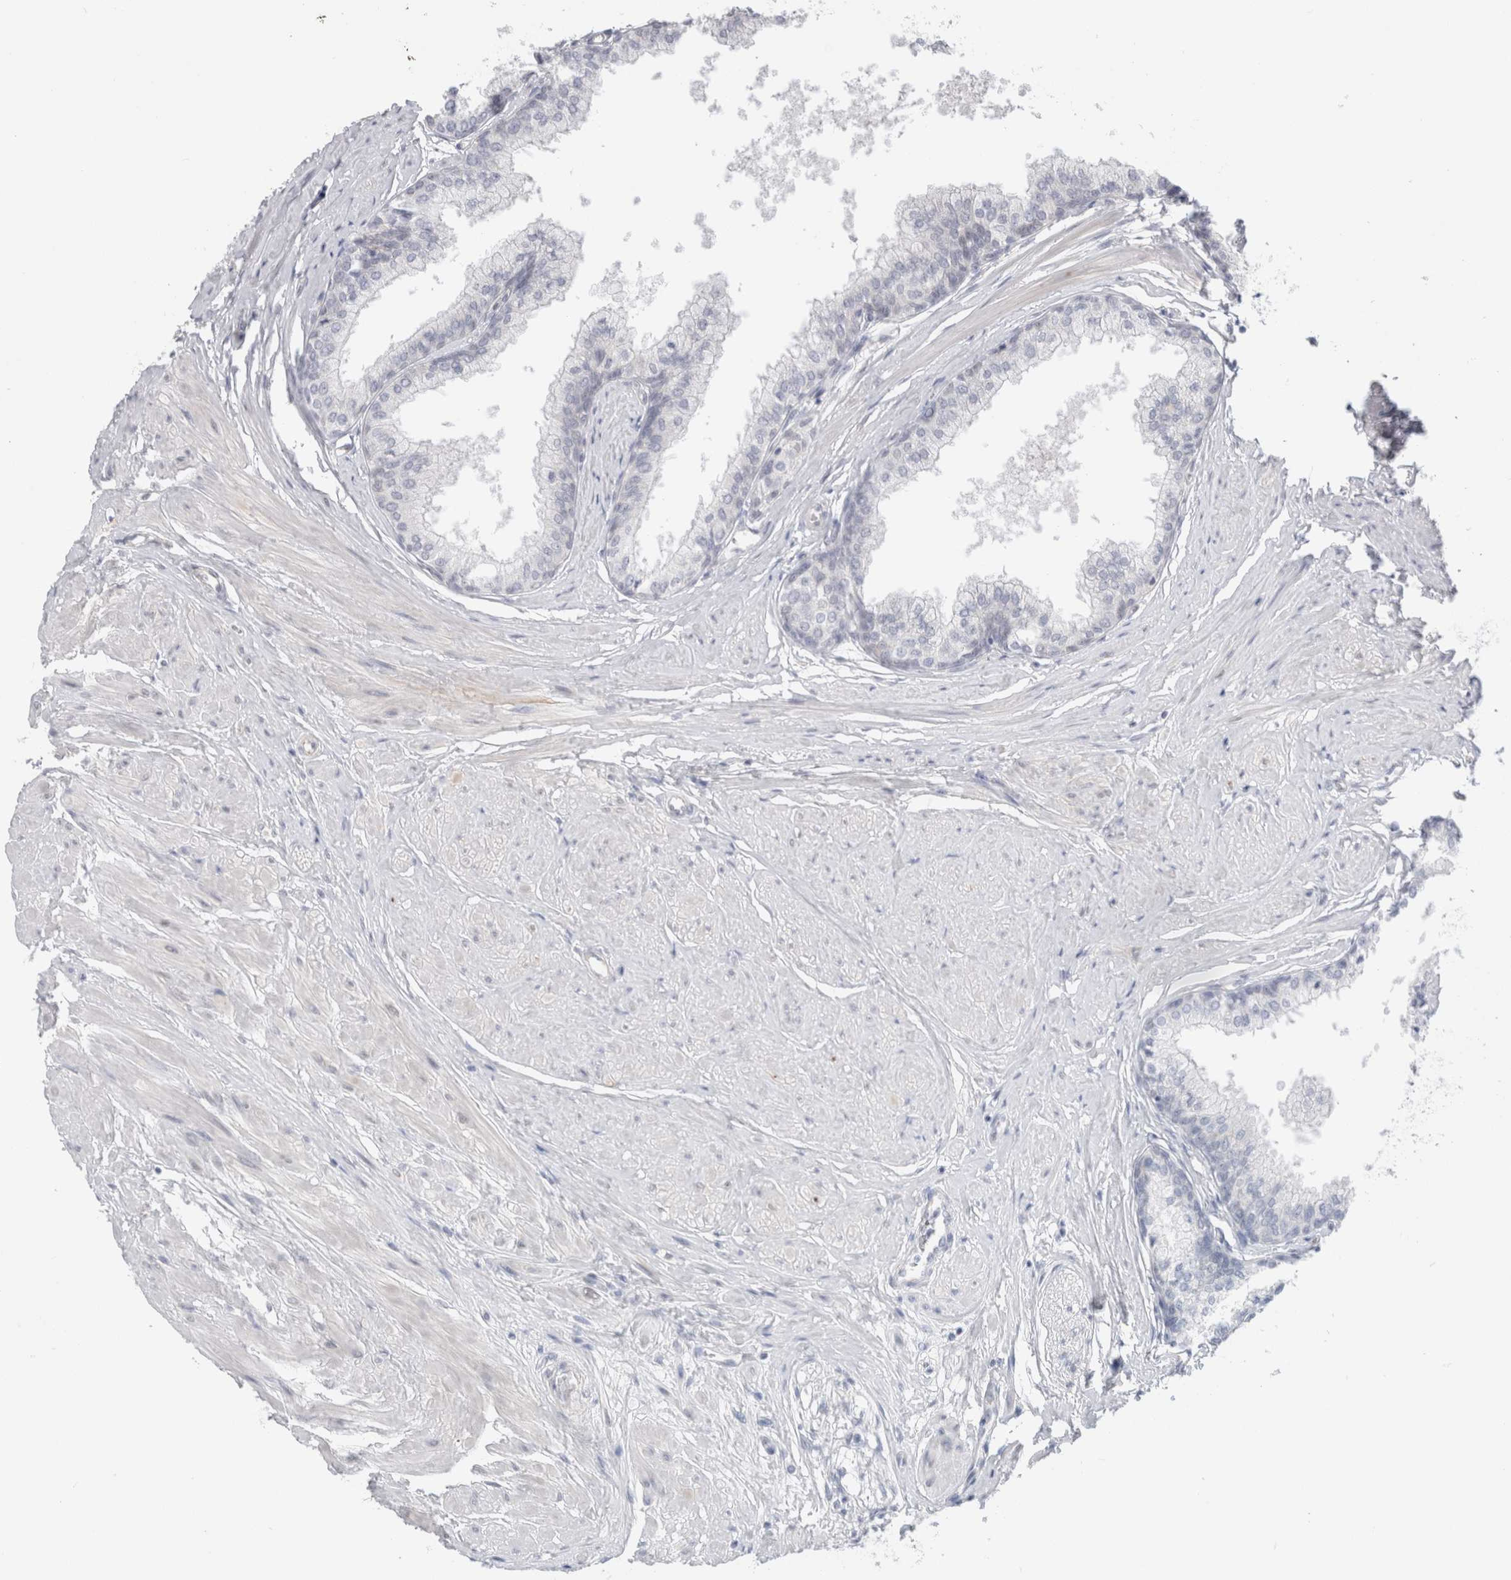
{"staining": {"intensity": "negative", "quantity": "none", "location": "none"}, "tissue": "seminal vesicle", "cell_type": "Glandular cells", "image_type": "normal", "snomed": [{"axis": "morphology", "description": "Normal tissue, NOS"}, {"axis": "topography", "description": "Prostate"}, {"axis": "topography", "description": "Seminal veicle"}], "caption": "Glandular cells show no significant protein expression in normal seminal vesicle. (Immunohistochemistry, brightfield microscopy, high magnification).", "gene": "BICD2", "patient": {"sex": "male", "age": 60}}